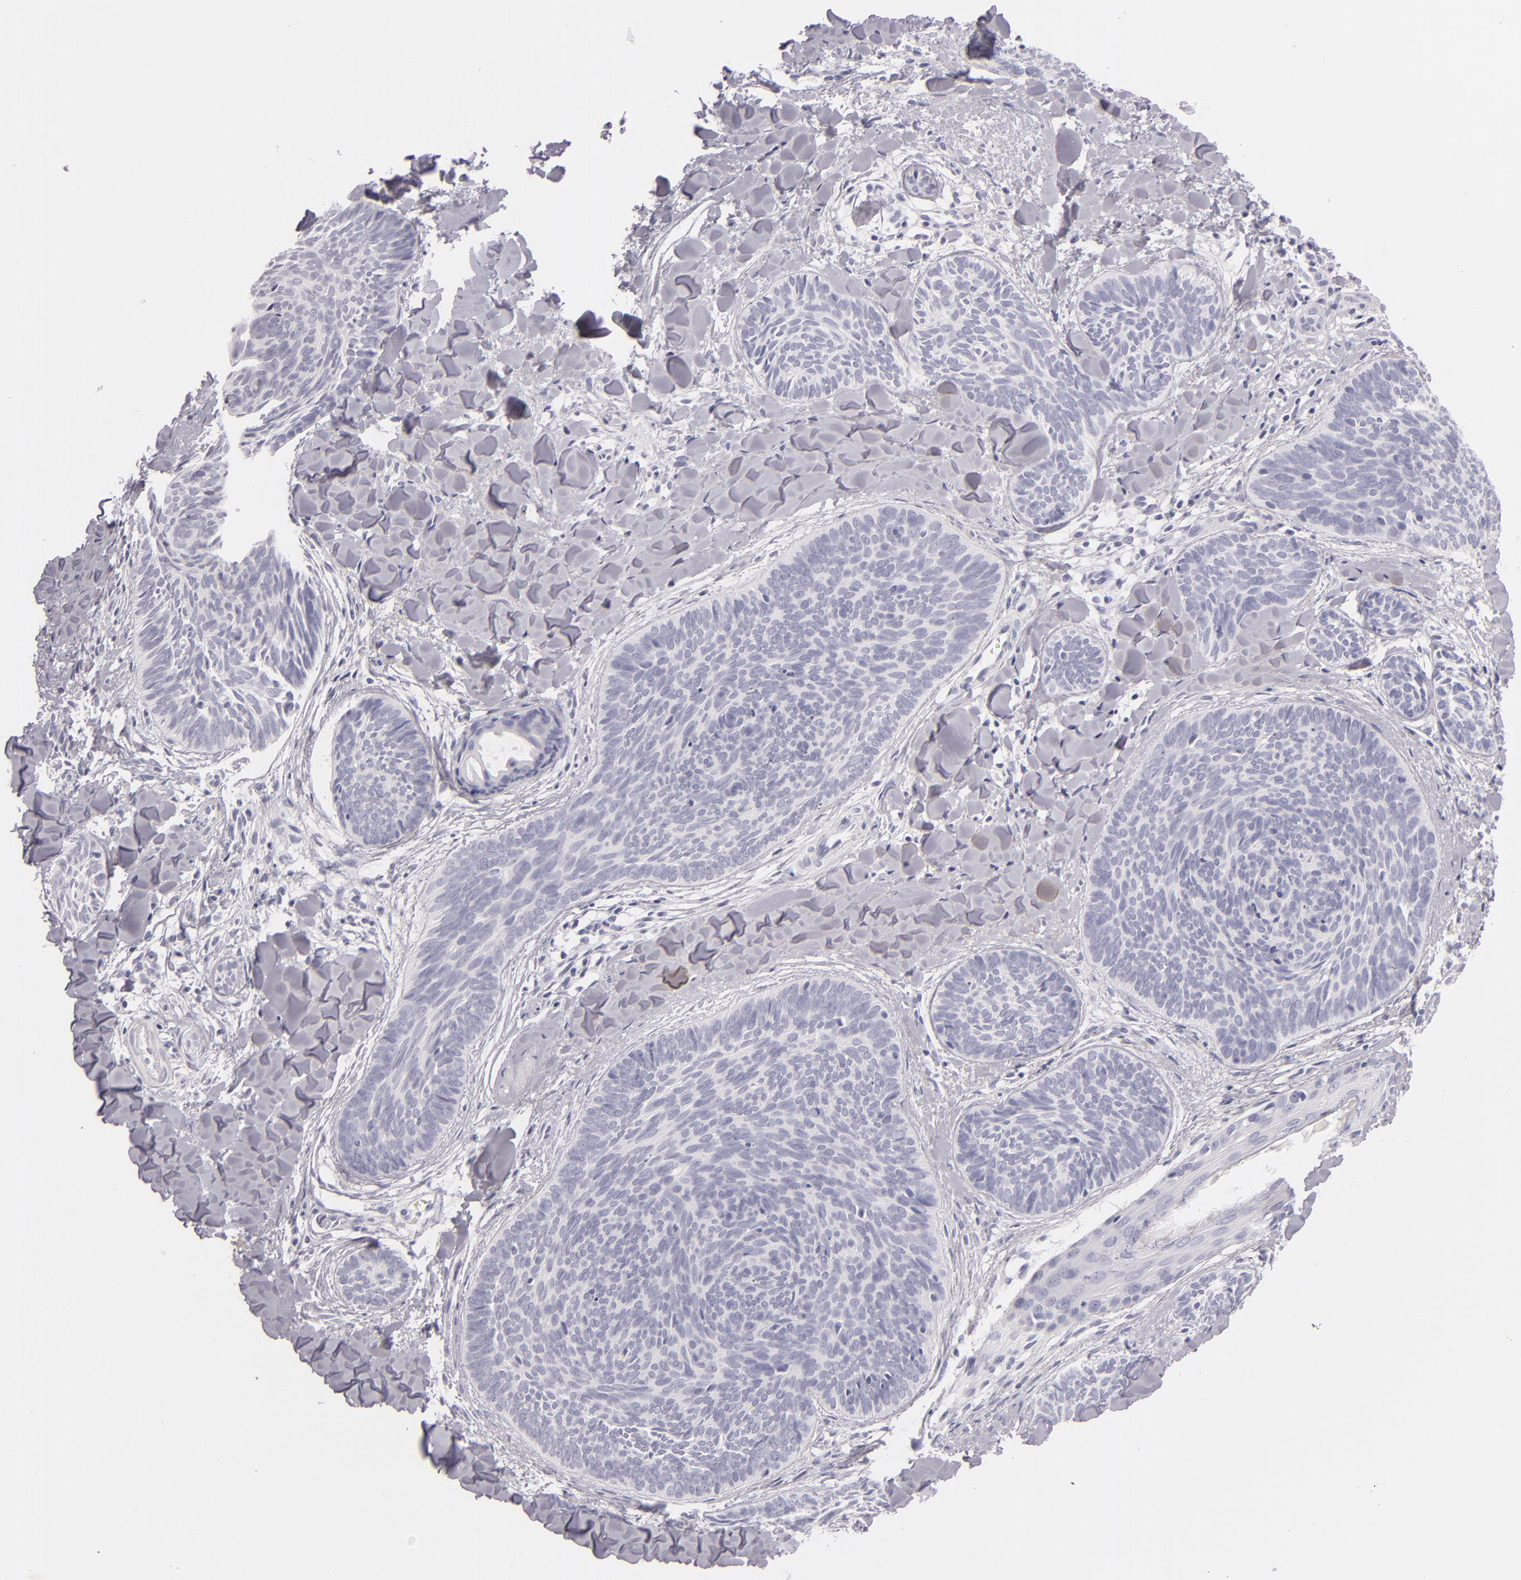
{"staining": {"intensity": "negative", "quantity": "none", "location": "none"}, "tissue": "skin cancer", "cell_type": "Tumor cells", "image_type": "cancer", "snomed": [{"axis": "morphology", "description": "Basal cell carcinoma"}, {"axis": "topography", "description": "Skin"}], "caption": "A micrograph of human basal cell carcinoma (skin) is negative for staining in tumor cells. (Stains: DAB immunohistochemistry with hematoxylin counter stain, Microscopy: brightfield microscopy at high magnification).", "gene": "FABP1", "patient": {"sex": "female", "age": 81}}